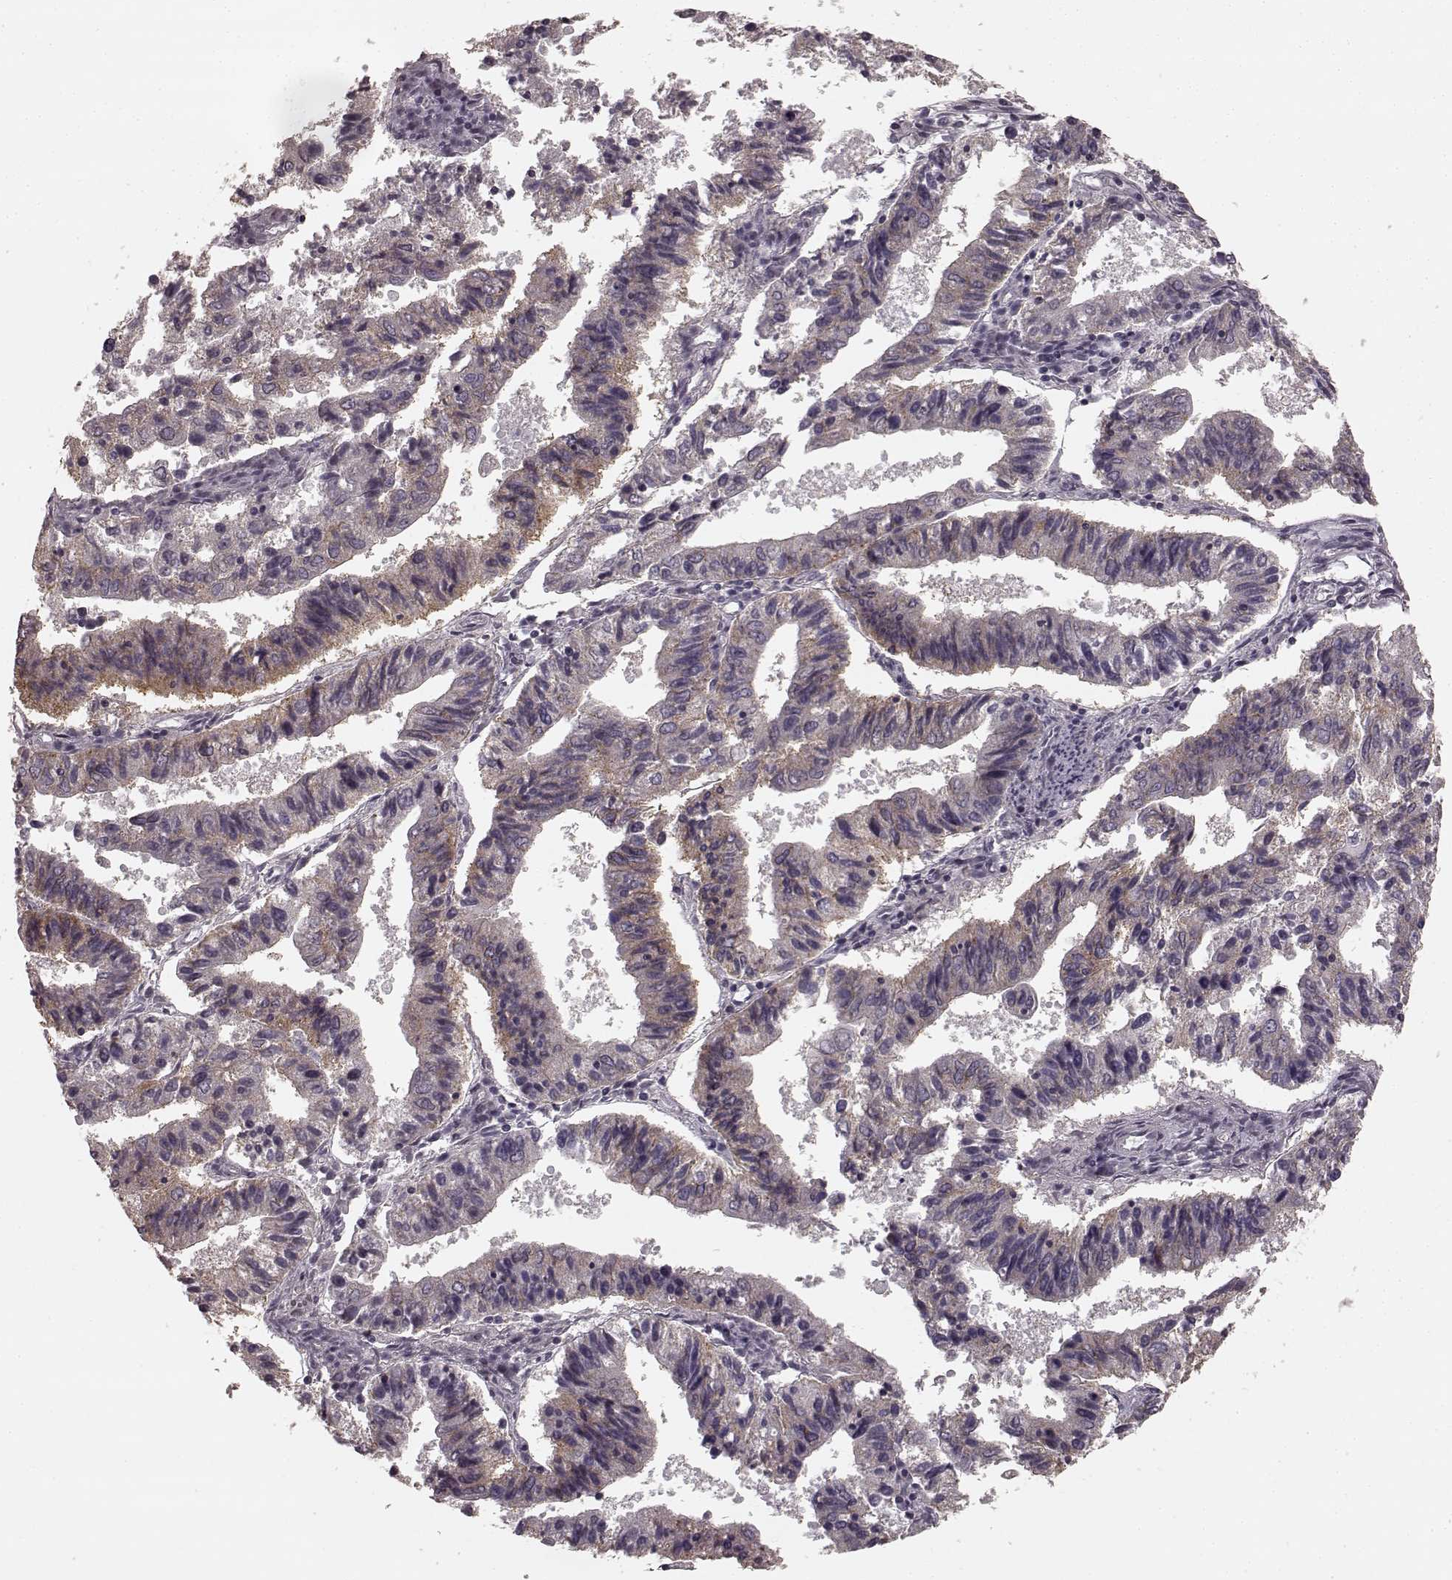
{"staining": {"intensity": "weak", "quantity": "25%-75%", "location": "cytoplasmic/membranous"}, "tissue": "endometrial cancer", "cell_type": "Tumor cells", "image_type": "cancer", "snomed": [{"axis": "morphology", "description": "Adenocarcinoma, NOS"}, {"axis": "topography", "description": "Endometrium"}], "caption": "Protein expression analysis of human endometrial adenocarcinoma reveals weak cytoplasmic/membranous positivity in about 25%-75% of tumor cells. (Stains: DAB in brown, nuclei in blue, Microscopy: brightfield microscopy at high magnification).", "gene": "PRKCE", "patient": {"sex": "female", "age": 82}}